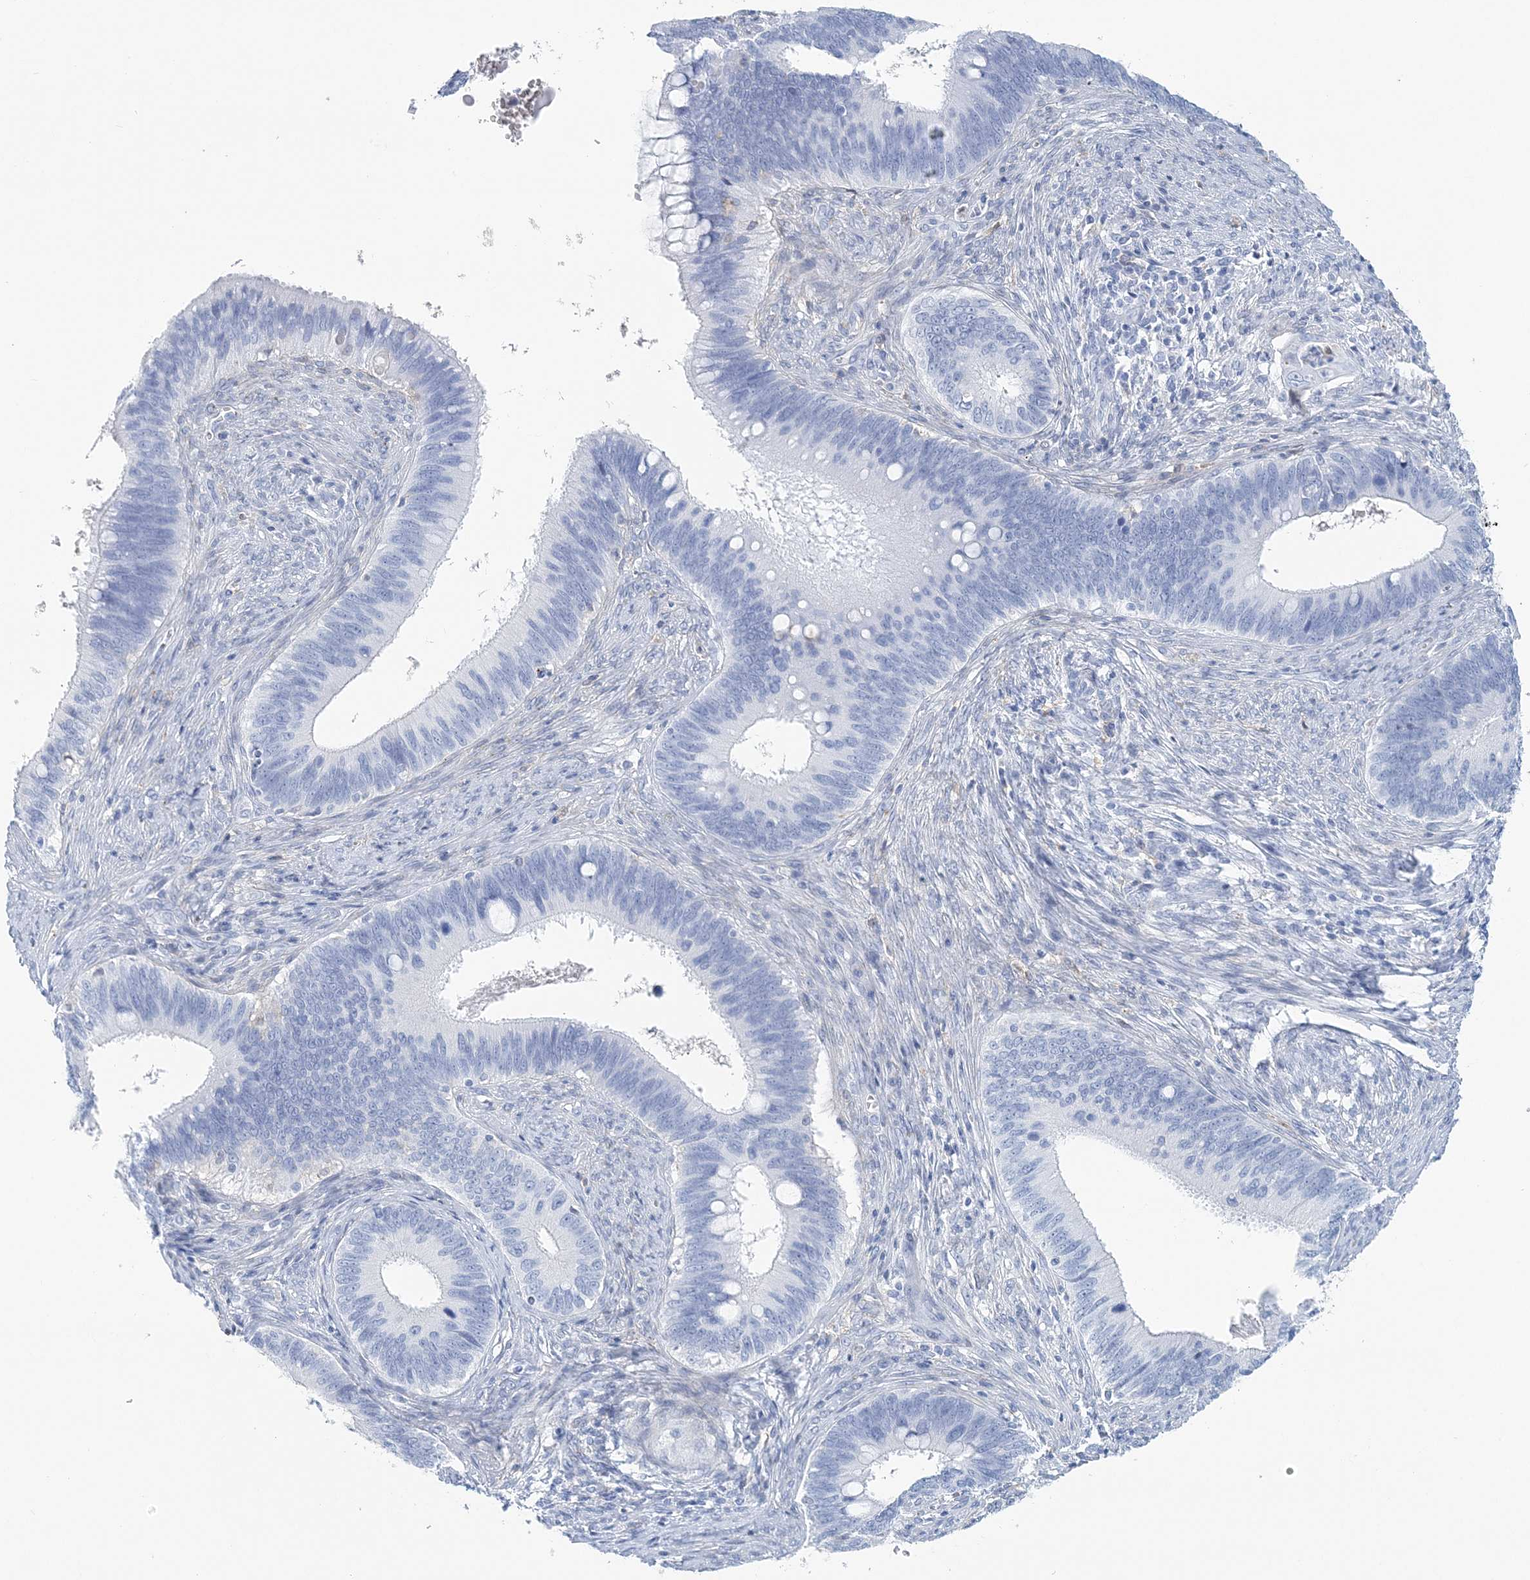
{"staining": {"intensity": "negative", "quantity": "none", "location": "none"}, "tissue": "cervical cancer", "cell_type": "Tumor cells", "image_type": "cancer", "snomed": [{"axis": "morphology", "description": "Adenocarcinoma, NOS"}, {"axis": "topography", "description": "Cervix"}], "caption": "Immunohistochemical staining of human cervical cancer (adenocarcinoma) shows no significant staining in tumor cells. (DAB immunohistochemistry with hematoxylin counter stain).", "gene": "NKX6-1", "patient": {"sex": "female", "age": 42}}